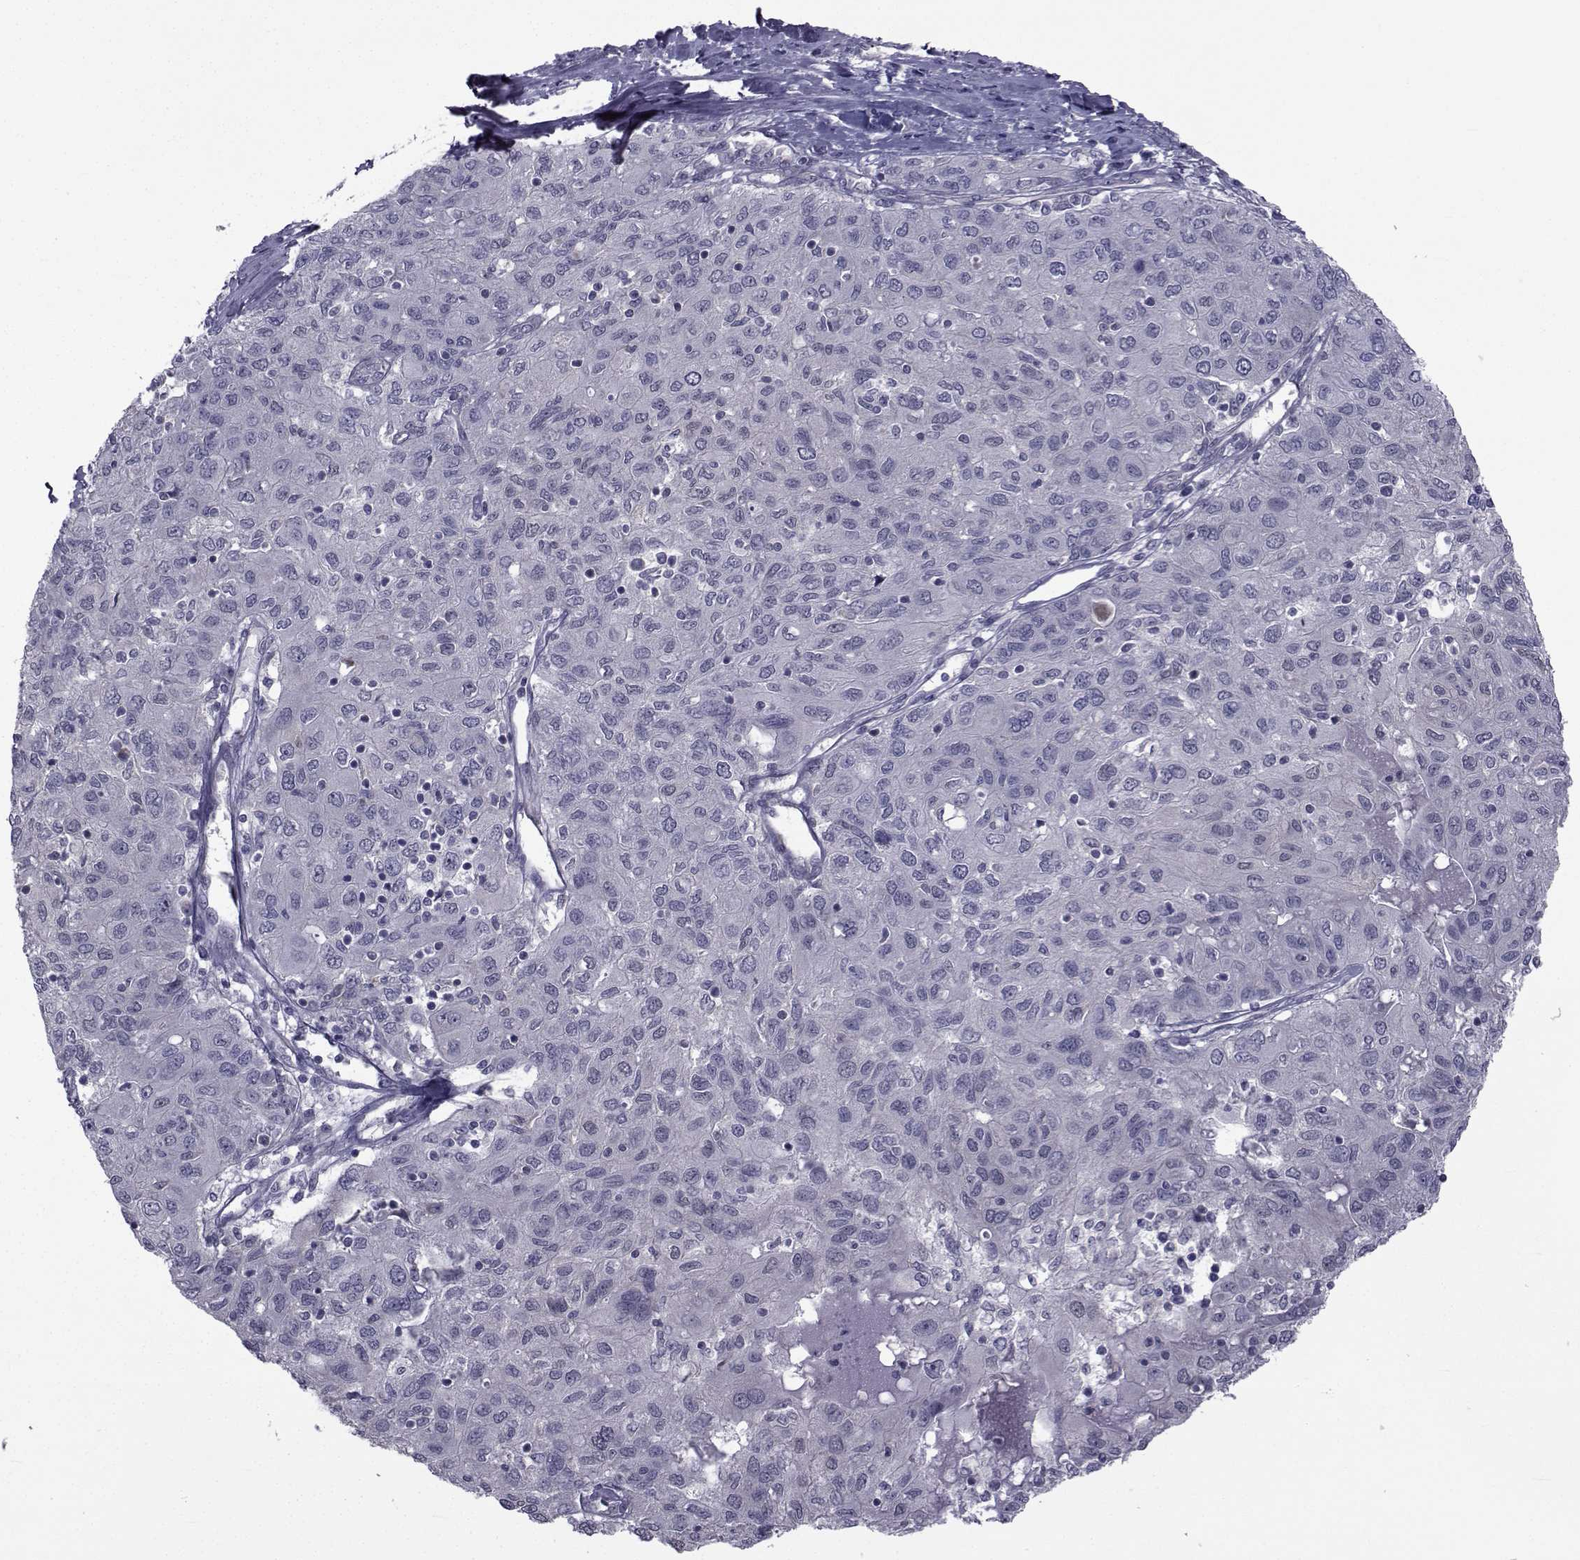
{"staining": {"intensity": "negative", "quantity": "none", "location": "none"}, "tissue": "ovarian cancer", "cell_type": "Tumor cells", "image_type": "cancer", "snomed": [{"axis": "morphology", "description": "Carcinoma, endometroid"}, {"axis": "topography", "description": "Ovary"}], "caption": "This is an immunohistochemistry histopathology image of endometroid carcinoma (ovarian). There is no positivity in tumor cells.", "gene": "CFAP74", "patient": {"sex": "female", "age": 50}}